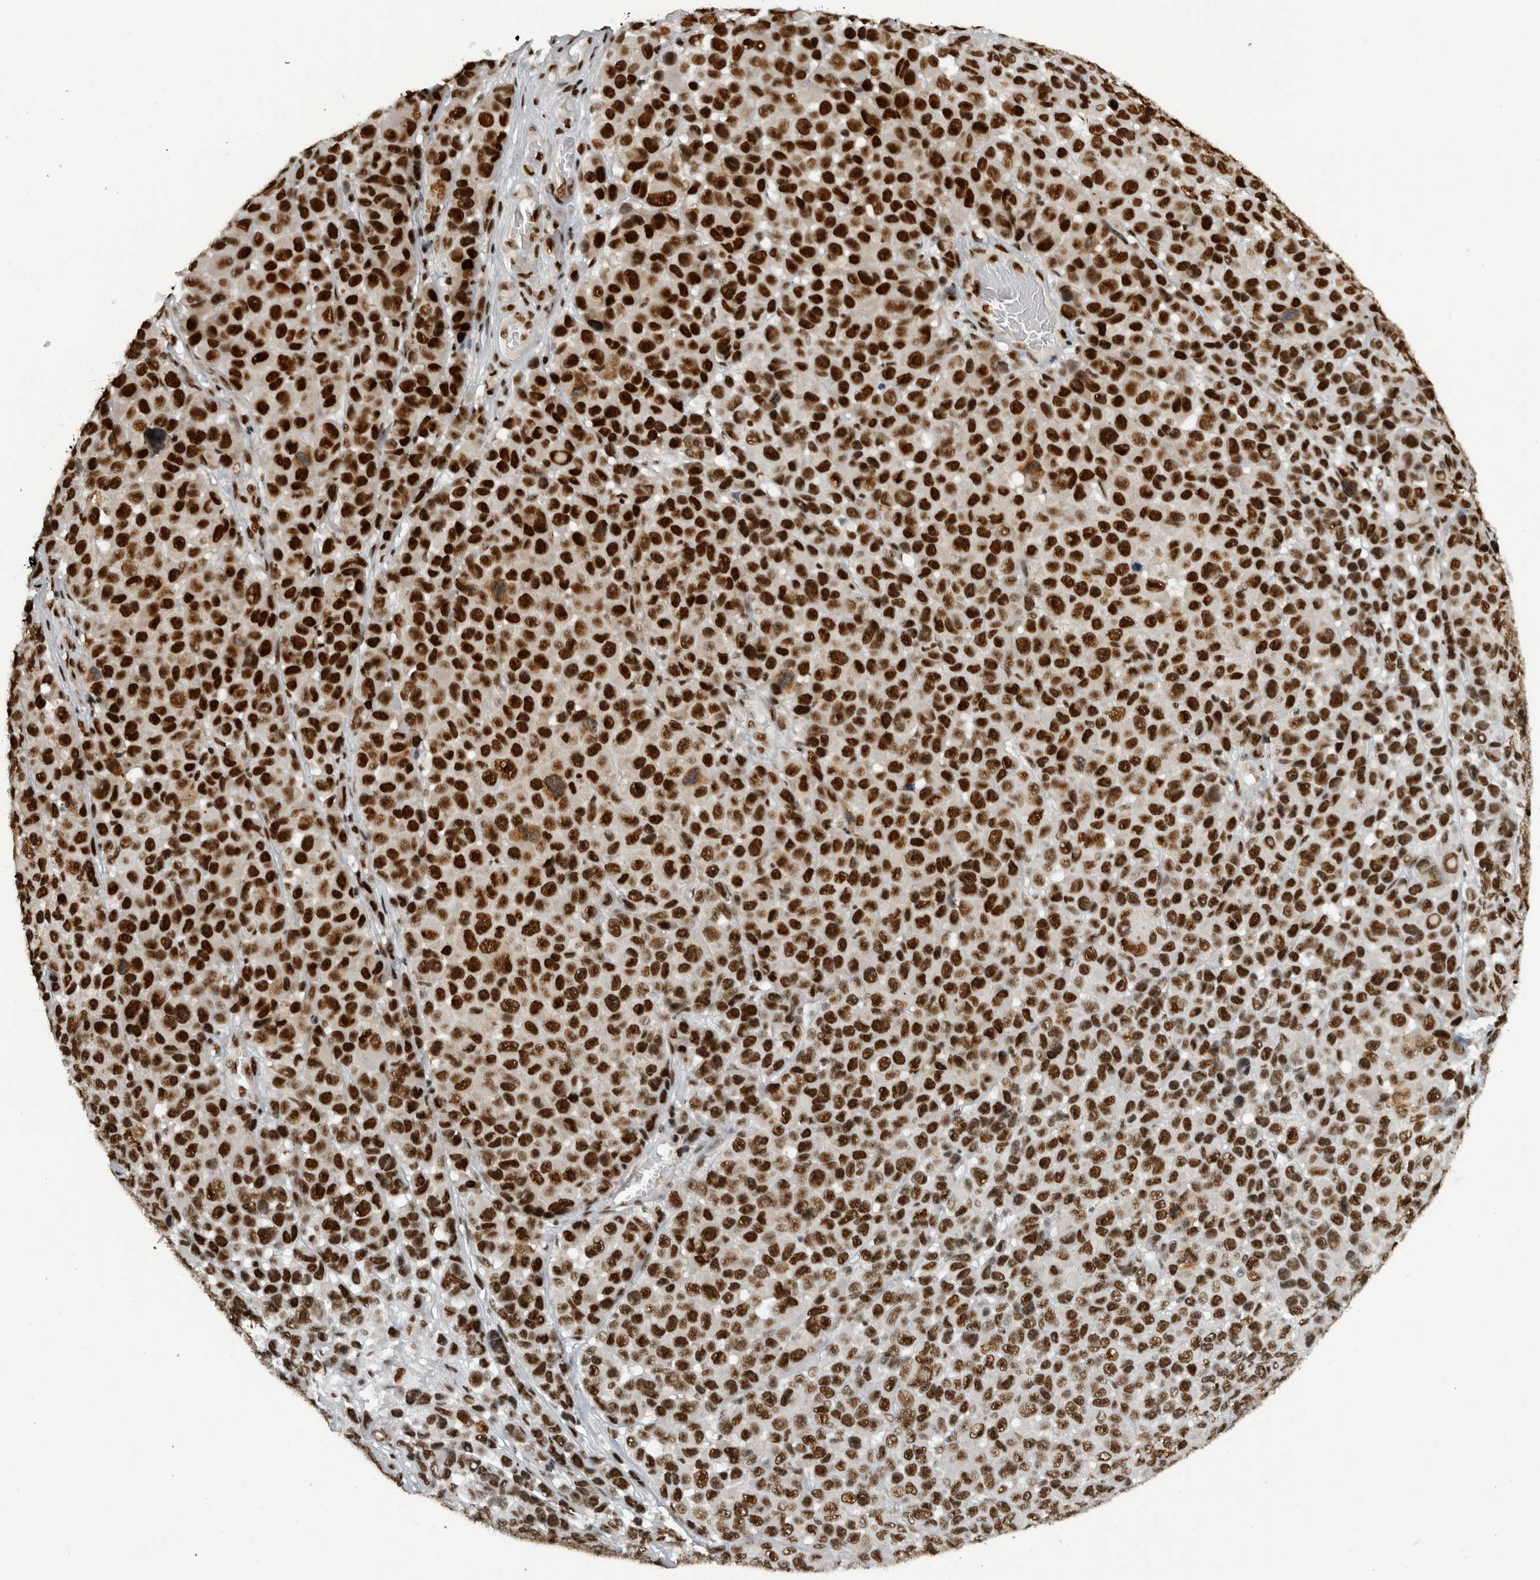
{"staining": {"intensity": "strong", "quantity": "25%-75%", "location": "nuclear"}, "tissue": "melanoma", "cell_type": "Tumor cells", "image_type": "cancer", "snomed": [{"axis": "morphology", "description": "Malignant melanoma, NOS"}, {"axis": "topography", "description": "Skin"}], "caption": "Immunohistochemistry image of neoplastic tissue: human malignant melanoma stained using immunohistochemistry (IHC) displays high levels of strong protein expression localized specifically in the nuclear of tumor cells, appearing as a nuclear brown color.", "gene": "ZSCAN2", "patient": {"sex": "male", "age": 53}}